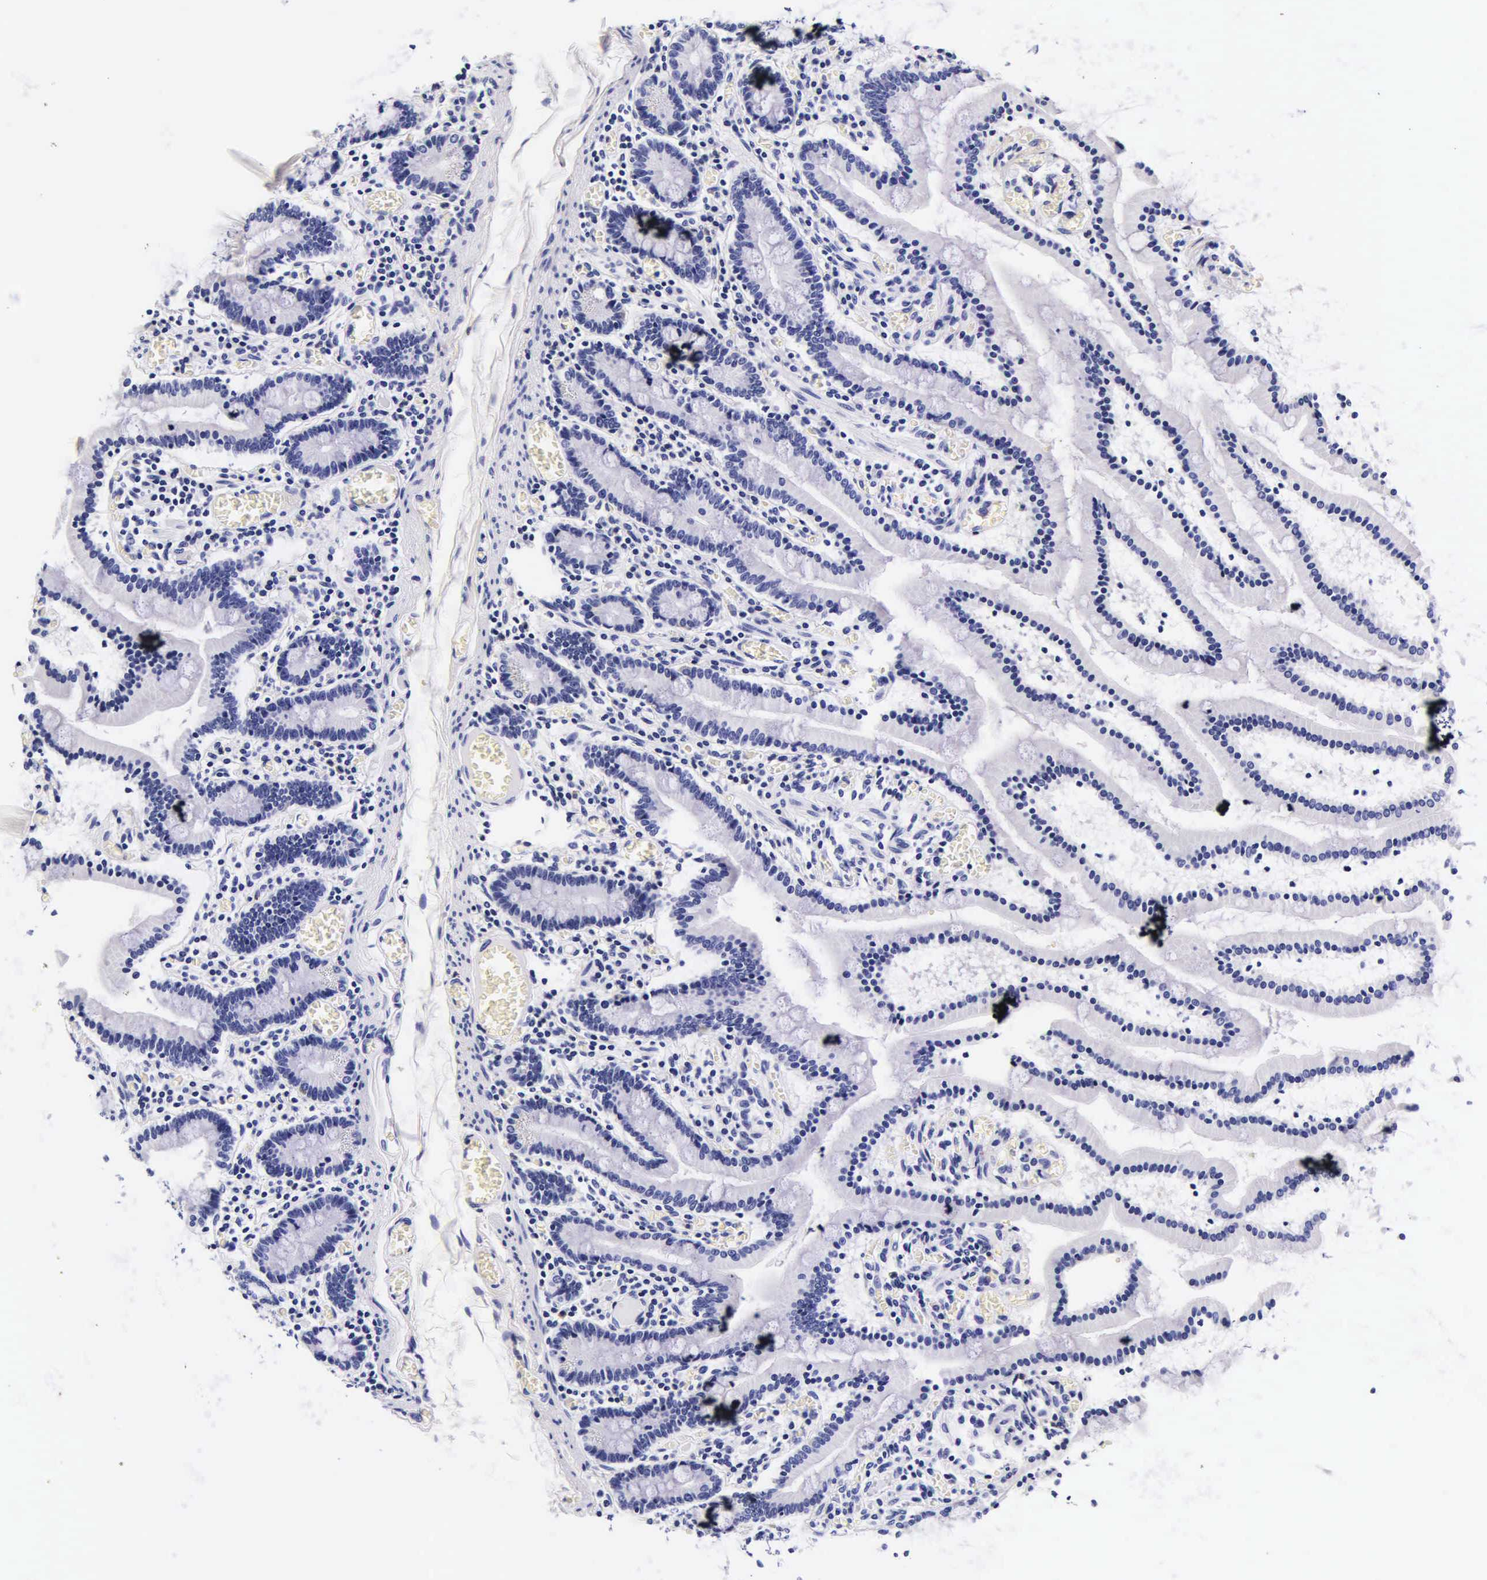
{"staining": {"intensity": "negative", "quantity": "none", "location": "none"}, "tissue": "small intestine", "cell_type": "Glandular cells", "image_type": "normal", "snomed": [{"axis": "morphology", "description": "Normal tissue, NOS"}, {"axis": "topography", "description": "Small intestine"}], "caption": "Immunohistochemical staining of benign small intestine demonstrates no significant positivity in glandular cells. (Stains: DAB IHC with hematoxylin counter stain, Microscopy: brightfield microscopy at high magnification).", "gene": "DGCR2", "patient": {"sex": "male", "age": 59}}